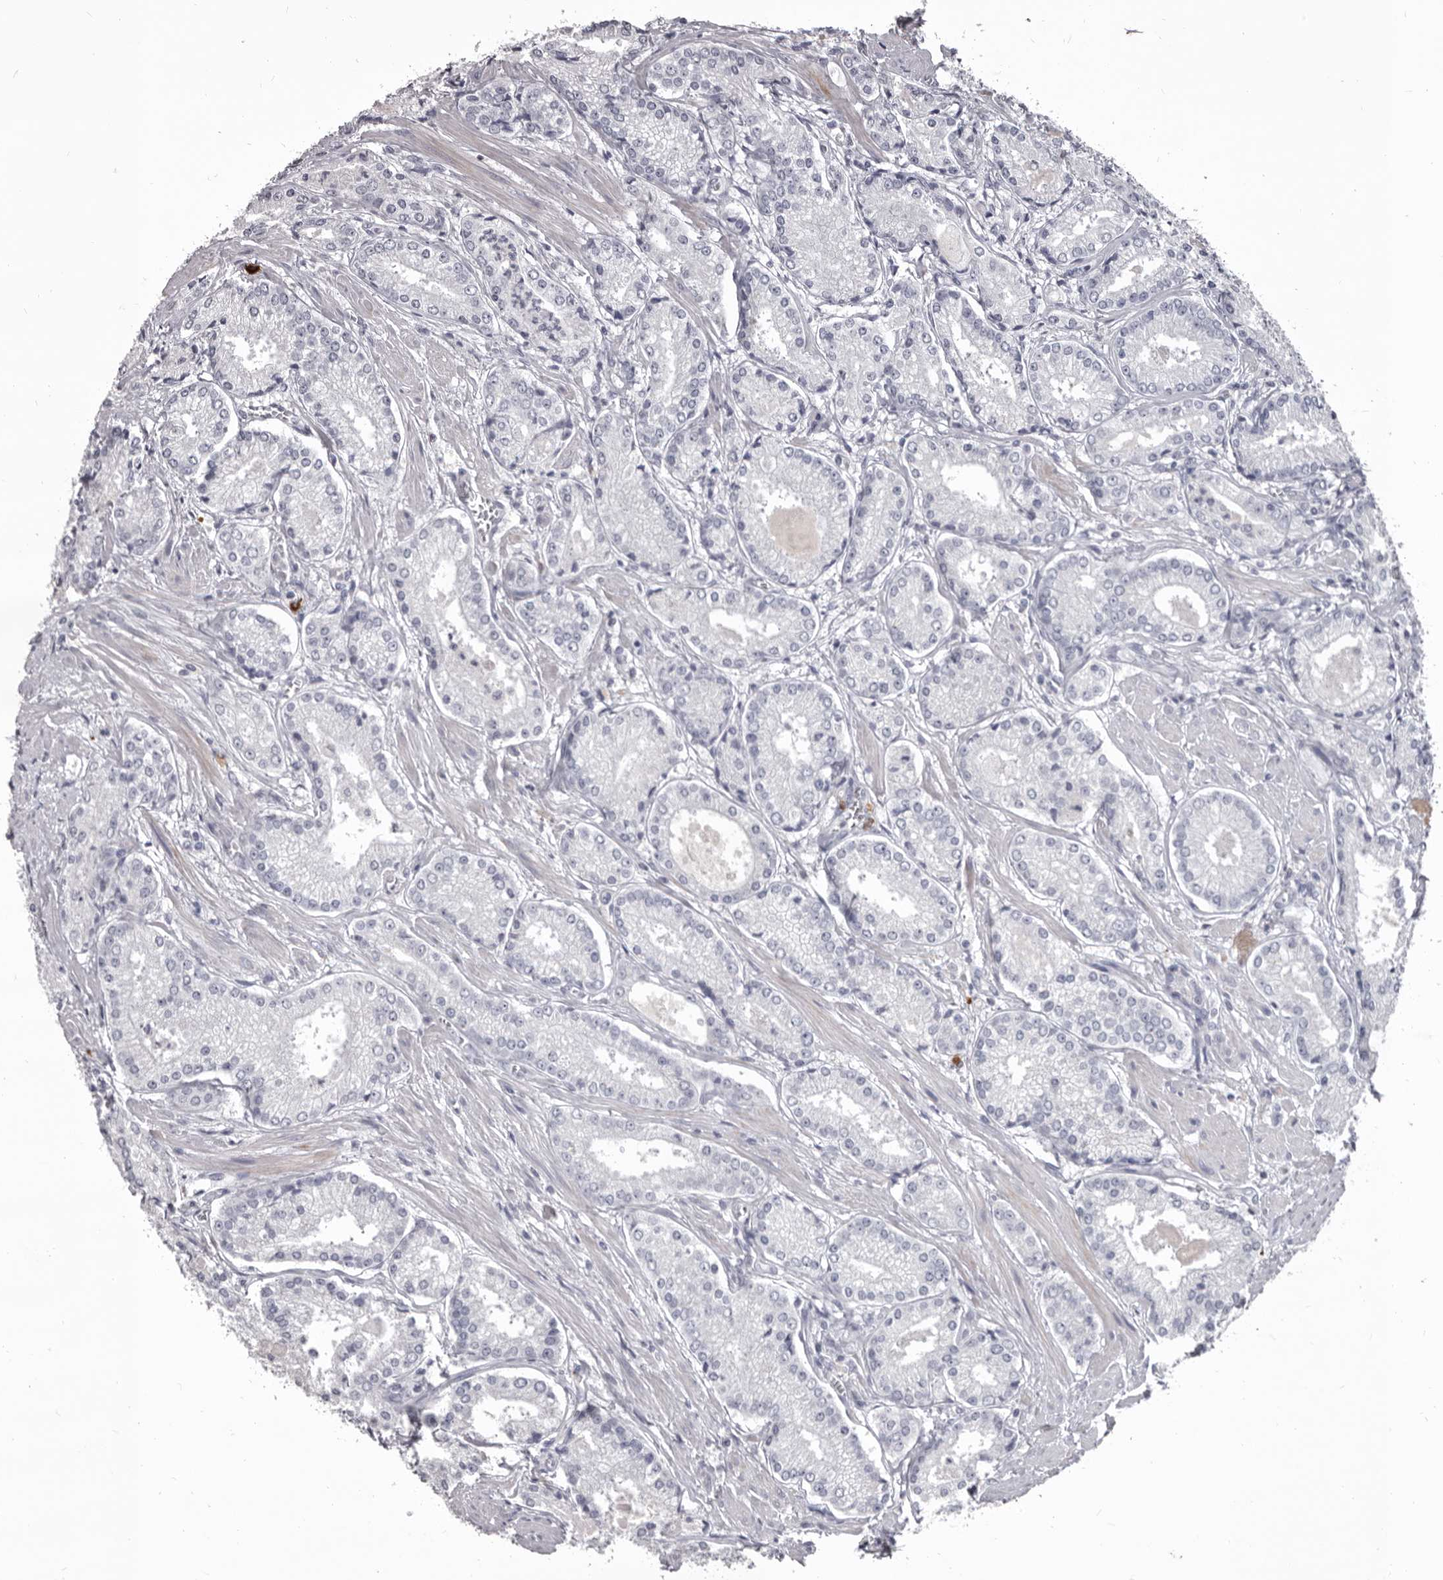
{"staining": {"intensity": "negative", "quantity": "none", "location": "none"}, "tissue": "prostate cancer", "cell_type": "Tumor cells", "image_type": "cancer", "snomed": [{"axis": "morphology", "description": "Adenocarcinoma, Low grade"}, {"axis": "topography", "description": "Prostate"}], "caption": "Tumor cells show no significant protein positivity in prostate adenocarcinoma (low-grade). (DAB (3,3'-diaminobenzidine) immunohistochemistry (IHC) visualized using brightfield microscopy, high magnification).", "gene": "GZMH", "patient": {"sex": "male", "age": 54}}